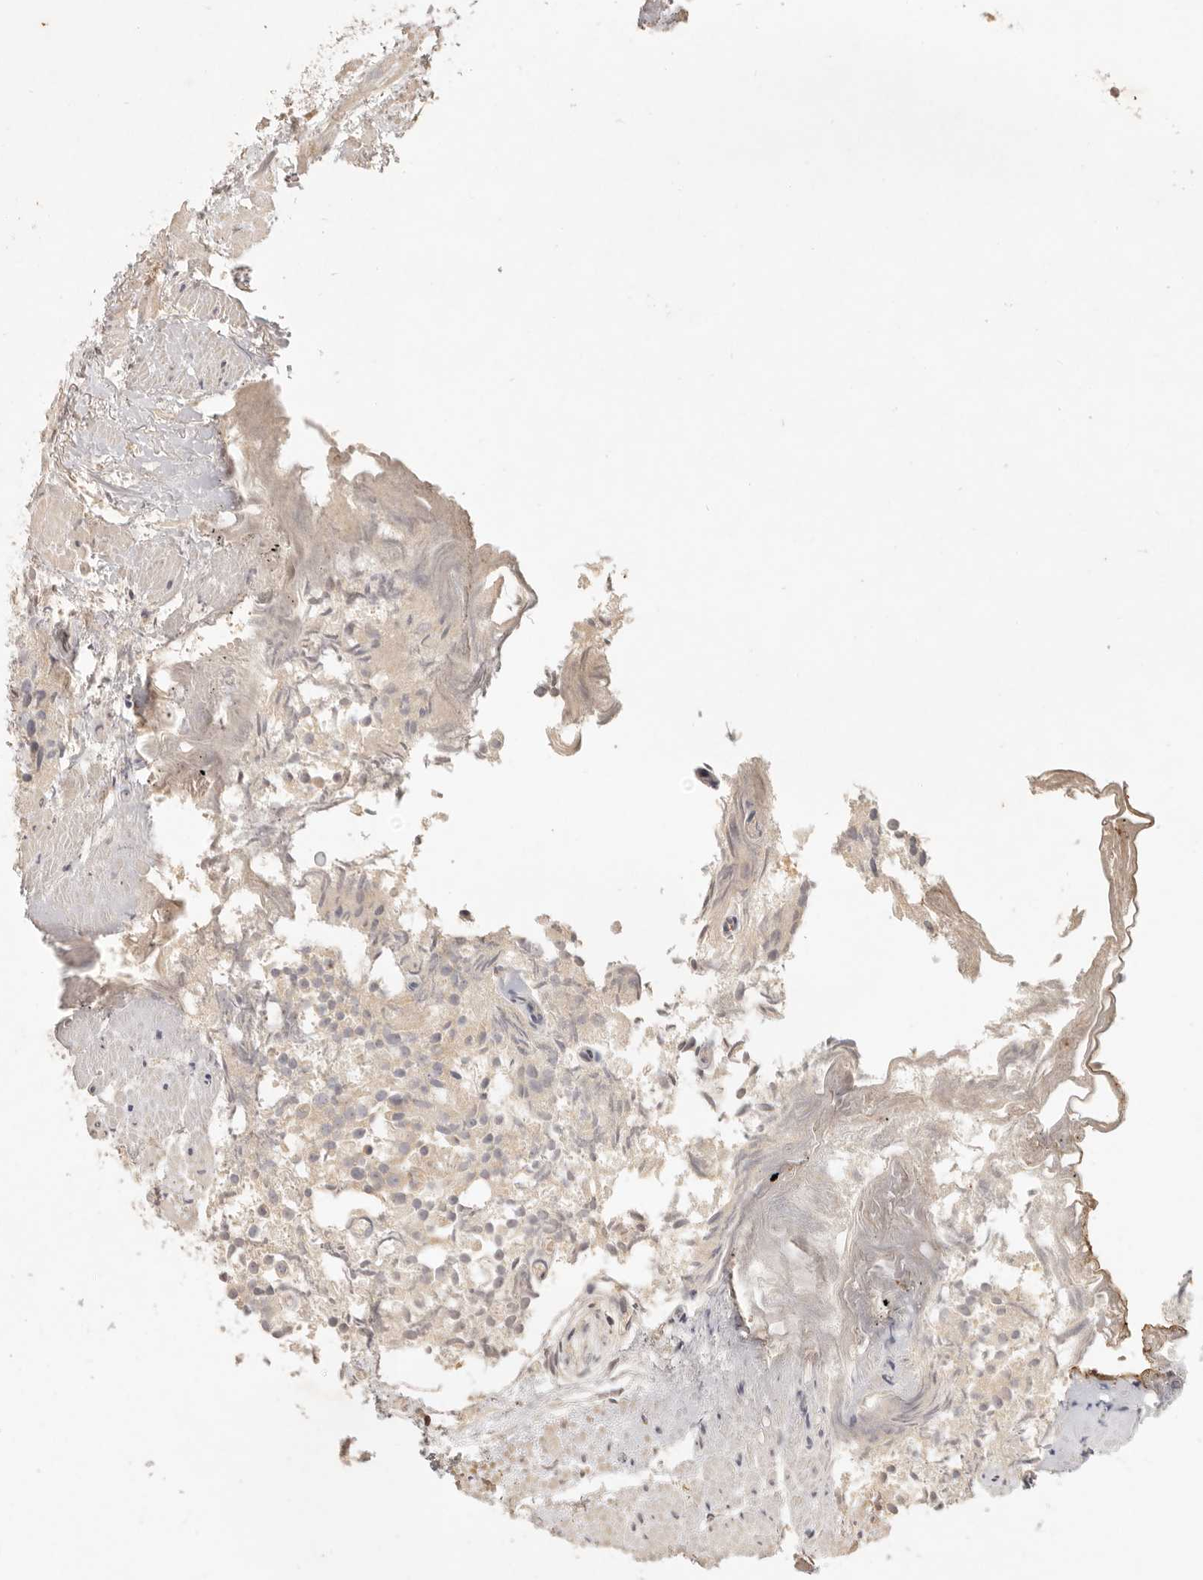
{"staining": {"intensity": "weak", "quantity": ">75%", "location": "cytoplasmic/membranous"}, "tissue": "prostate cancer", "cell_type": "Tumor cells", "image_type": "cancer", "snomed": [{"axis": "morphology", "description": "Adenocarcinoma, Low grade"}, {"axis": "topography", "description": "Prostate"}], "caption": "Prostate cancer (adenocarcinoma (low-grade)) stained with a protein marker reveals weak staining in tumor cells.", "gene": "UBXN11", "patient": {"sex": "male", "age": 88}}